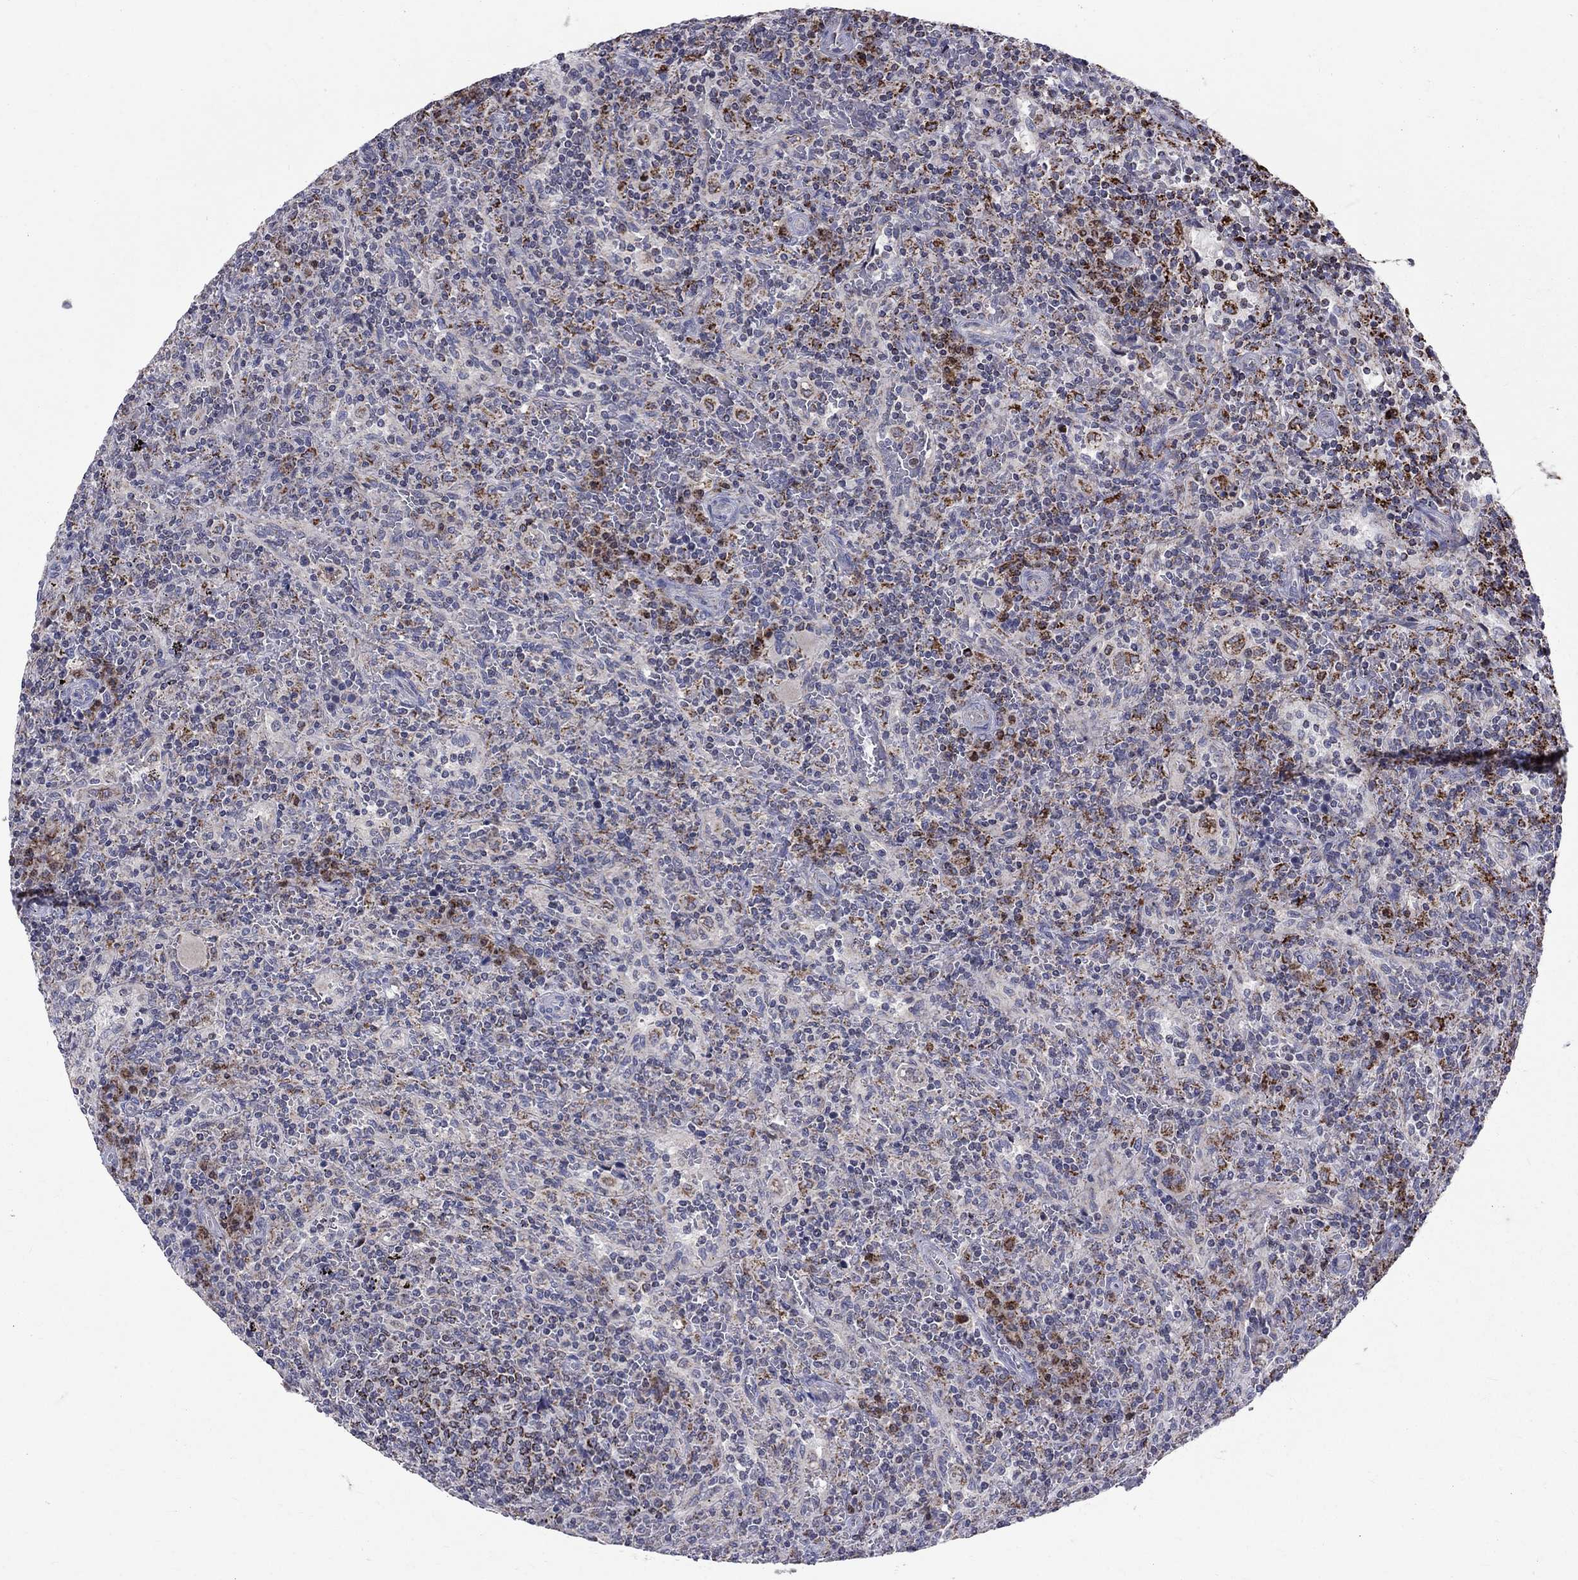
{"staining": {"intensity": "negative", "quantity": "none", "location": "none"}, "tissue": "lymphoma", "cell_type": "Tumor cells", "image_type": "cancer", "snomed": [{"axis": "morphology", "description": "Malignant lymphoma, non-Hodgkin's type, Low grade"}, {"axis": "topography", "description": "Spleen"}], "caption": "Photomicrograph shows no protein expression in tumor cells of low-grade malignant lymphoma, non-Hodgkin's type tissue.", "gene": "SLC4A10", "patient": {"sex": "male", "age": 62}}